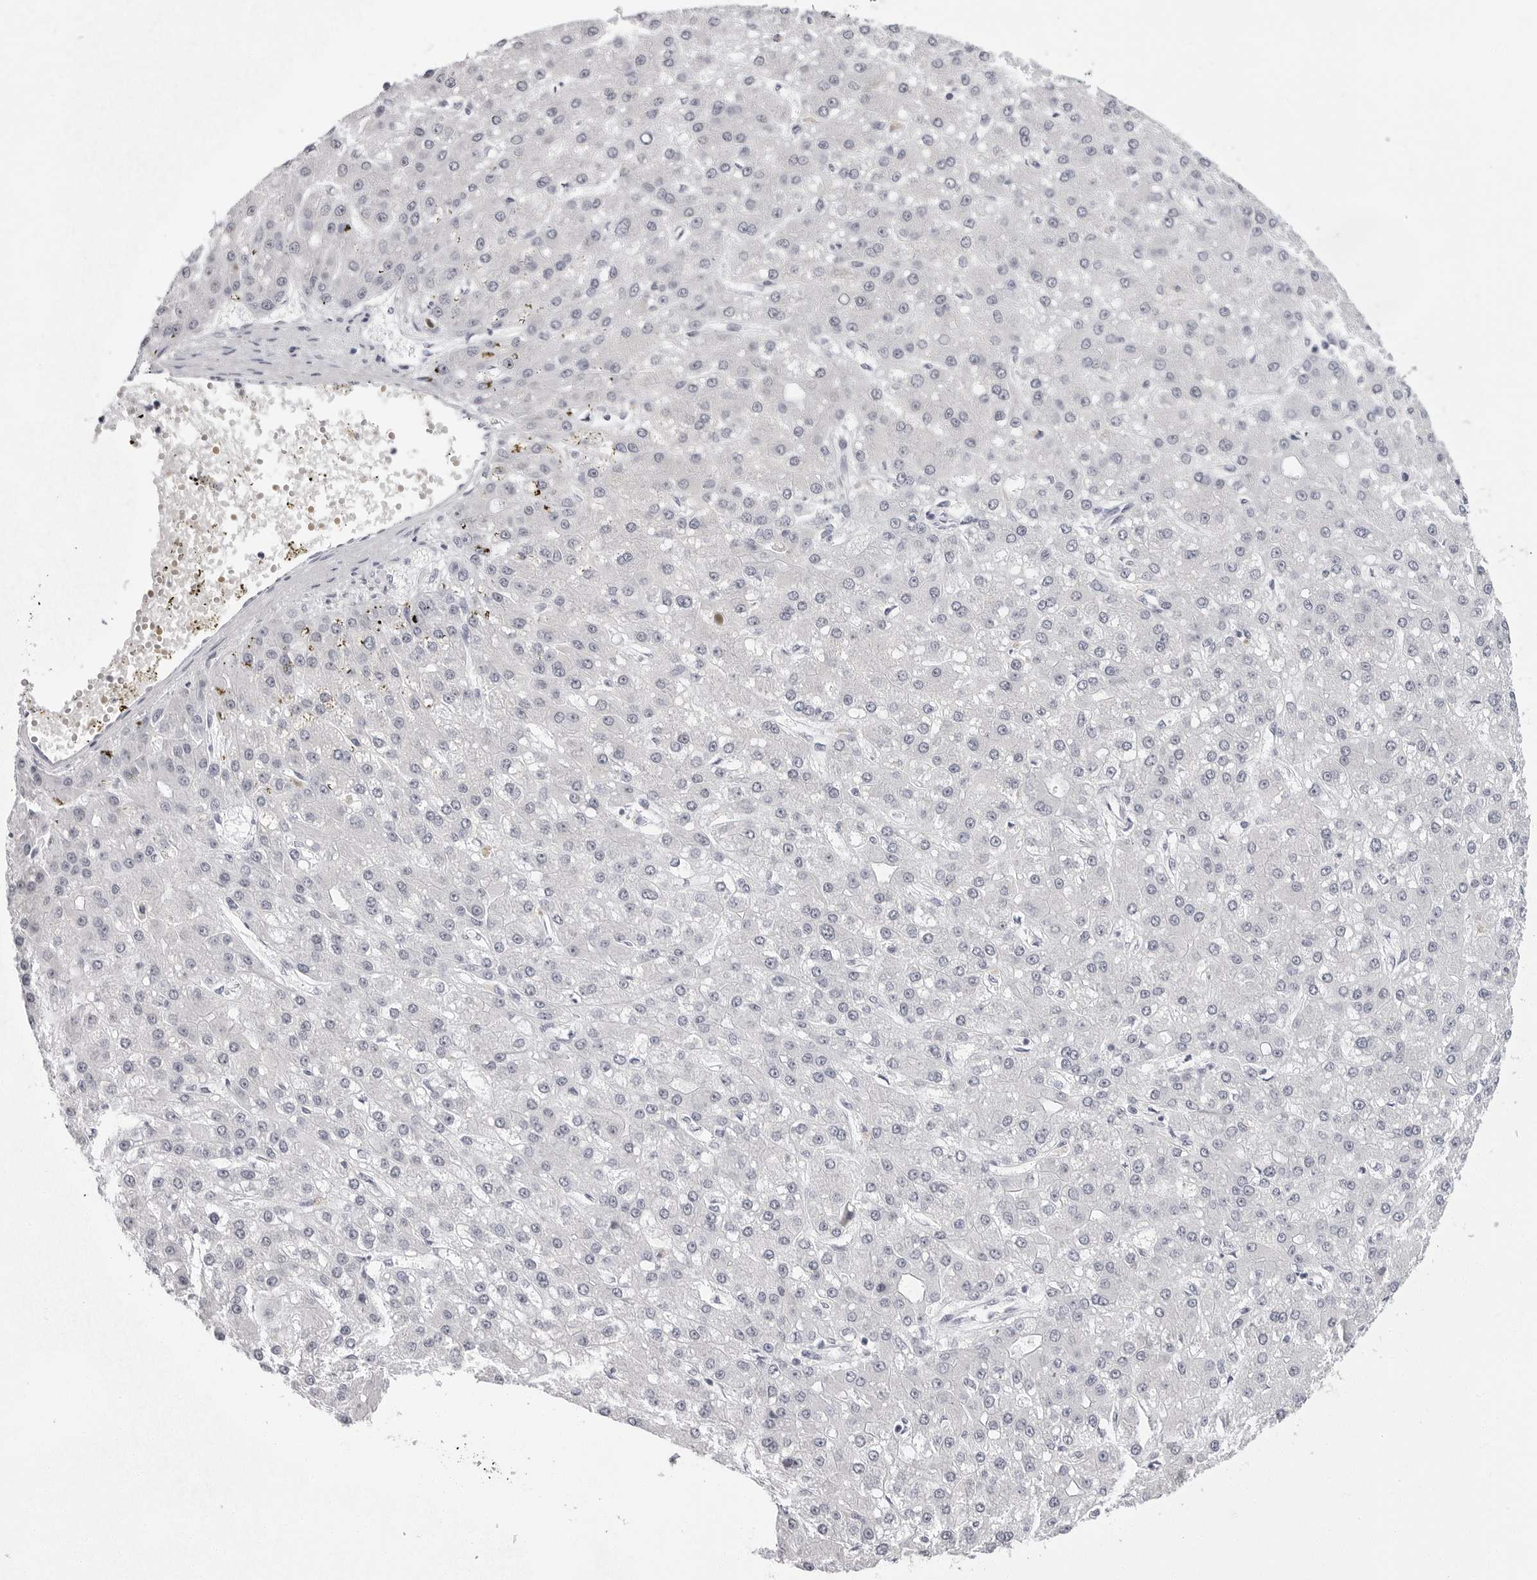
{"staining": {"intensity": "negative", "quantity": "none", "location": "none"}, "tissue": "liver cancer", "cell_type": "Tumor cells", "image_type": "cancer", "snomed": [{"axis": "morphology", "description": "Carcinoma, Hepatocellular, NOS"}, {"axis": "topography", "description": "Liver"}], "caption": "Immunohistochemical staining of human liver cancer exhibits no significant staining in tumor cells. The staining was performed using DAB to visualize the protein expression in brown, while the nuclei were stained in blue with hematoxylin (Magnification: 20x).", "gene": "VEZF1", "patient": {"sex": "male", "age": 67}}